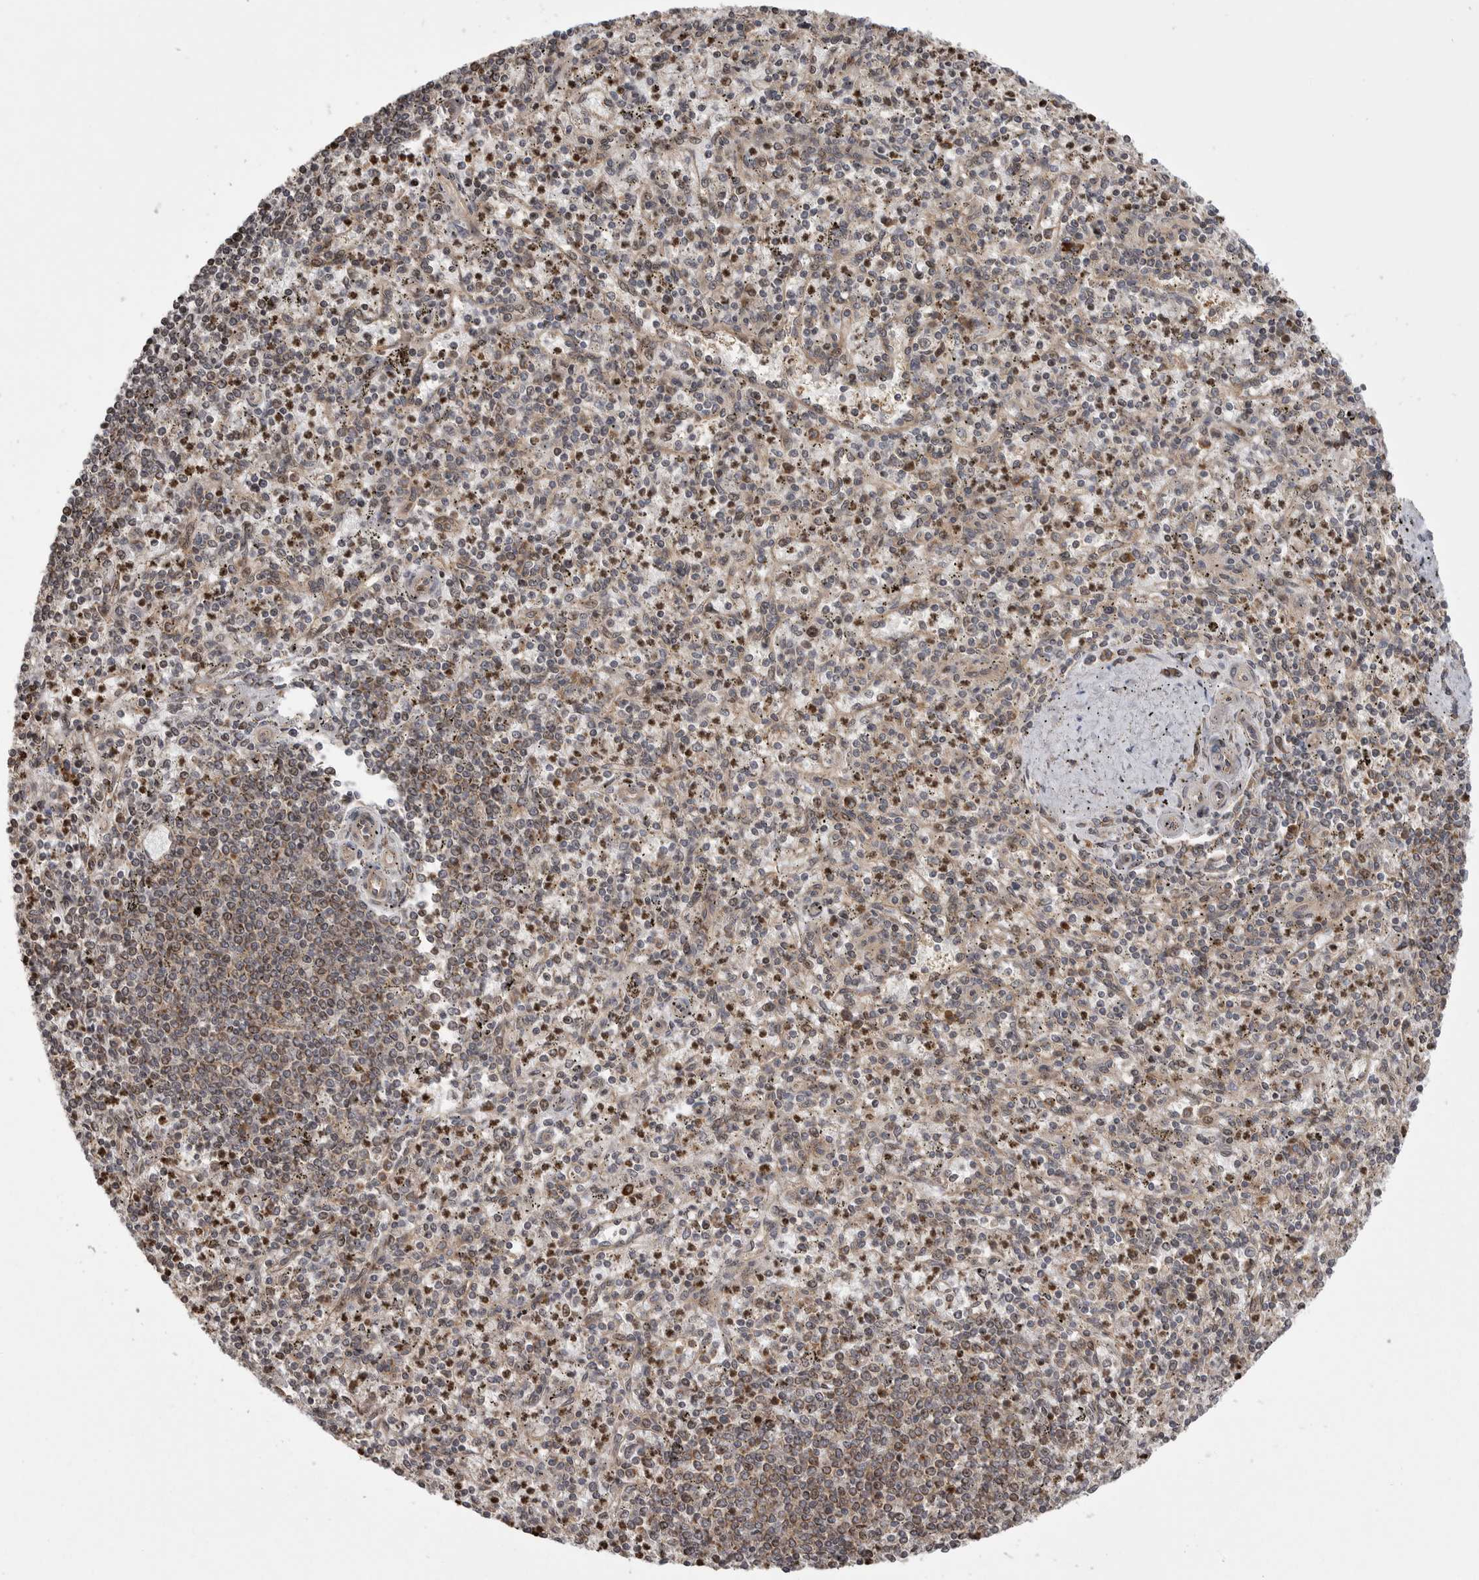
{"staining": {"intensity": "moderate", "quantity": "<25%", "location": "nuclear"}, "tissue": "spleen", "cell_type": "Cells in red pulp", "image_type": "normal", "snomed": [{"axis": "morphology", "description": "Normal tissue, NOS"}, {"axis": "topography", "description": "Spleen"}], "caption": "Moderate nuclear staining is present in about <25% of cells in red pulp in normal spleen. (Stains: DAB (3,3'-diaminobenzidine) in brown, nuclei in blue, Microscopy: brightfield microscopy at high magnification).", "gene": "OXR1", "patient": {"sex": "male", "age": 72}}